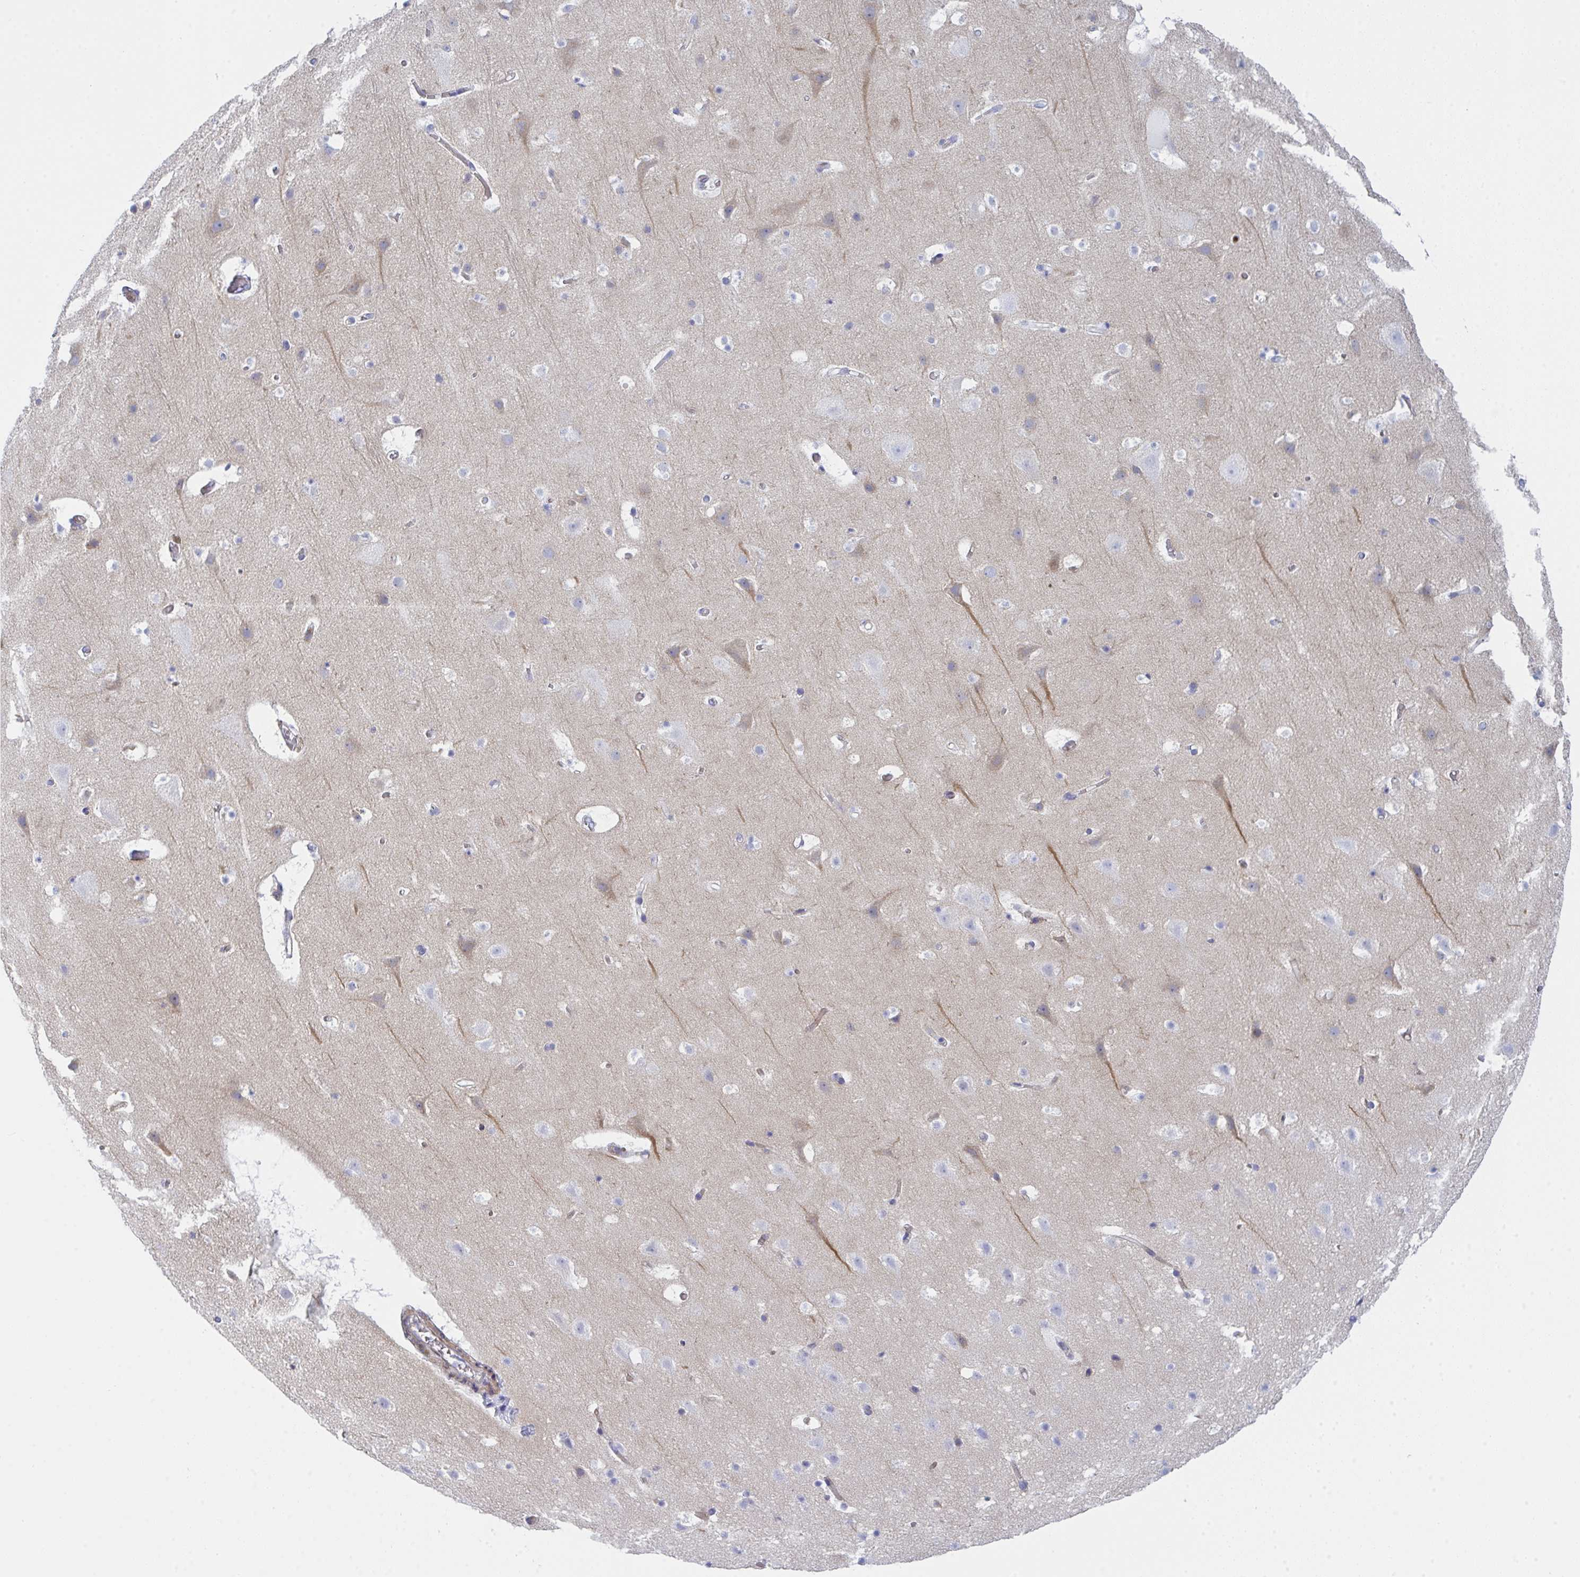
{"staining": {"intensity": "negative", "quantity": "none", "location": "none"}, "tissue": "cerebral cortex", "cell_type": "Endothelial cells", "image_type": "normal", "snomed": [{"axis": "morphology", "description": "Normal tissue, NOS"}, {"axis": "topography", "description": "Cerebral cortex"}], "caption": "Immunohistochemistry of benign human cerebral cortex demonstrates no expression in endothelial cells.", "gene": "CEP170B", "patient": {"sex": "female", "age": 42}}